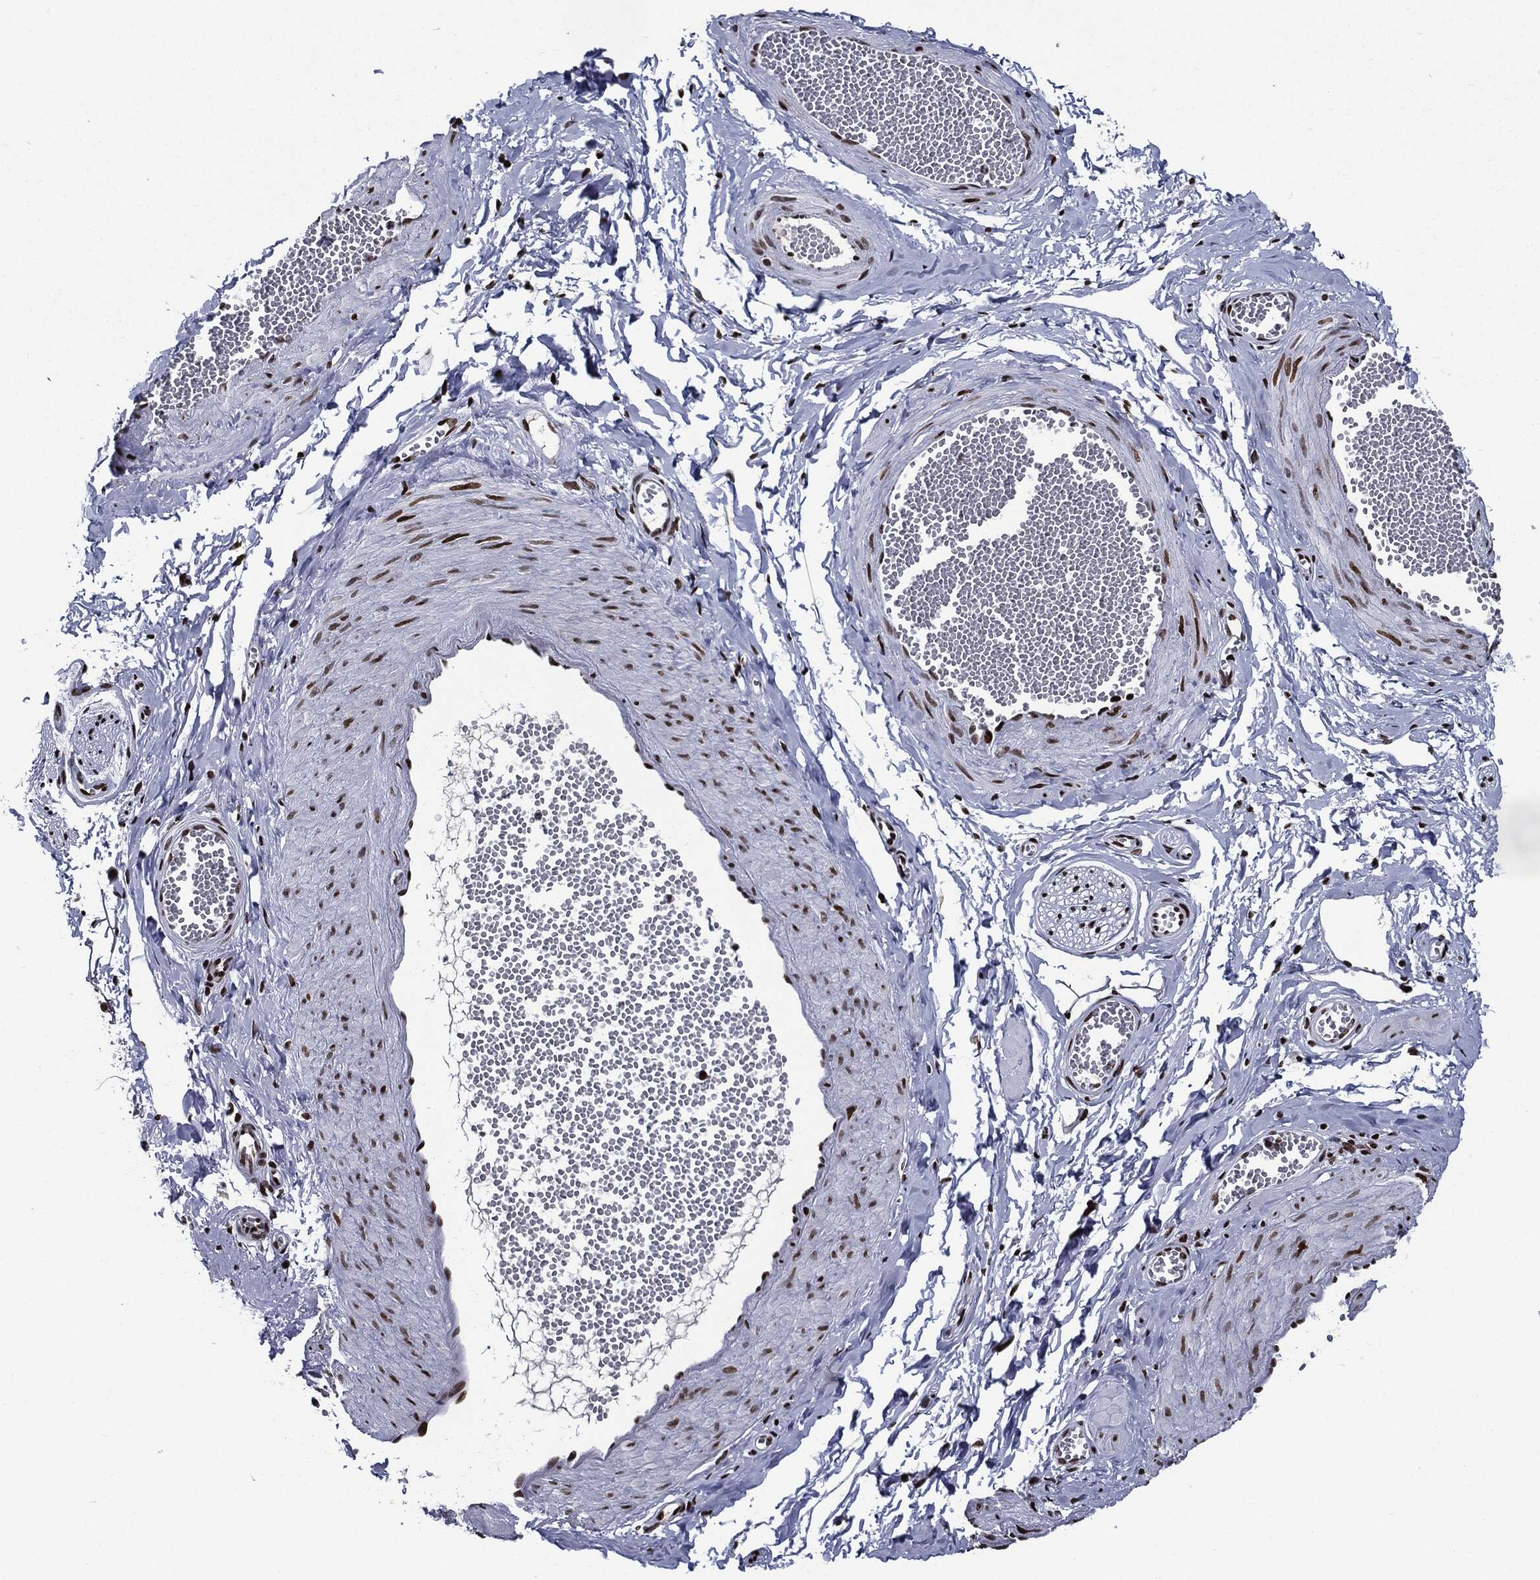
{"staining": {"intensity": "negative", "quantity": "none", "location": "none"}, "tissue": "adipose tissue", "cell_type": "Adipocytes", "image_type": "normal", "snomed": [{"axis": "morphology", "description": "Normal tissue, NOS"}, {"axis": "topography", "description": "Smooth muscle"}, {"axis": "topography", "description": "Peripheral nerve tissue"}], "caption": "Histopathology image shows no significant protein staining in adipocytes of benign adipose tissue. Brightfield microscopy of IHC stained with DAB (3,3'-diaminobenzidine) (brown) and hematoxylin (blue), captured at high magnification.", "gene": "ZFP91", "patient": {"sex": "male", "age": 22}}